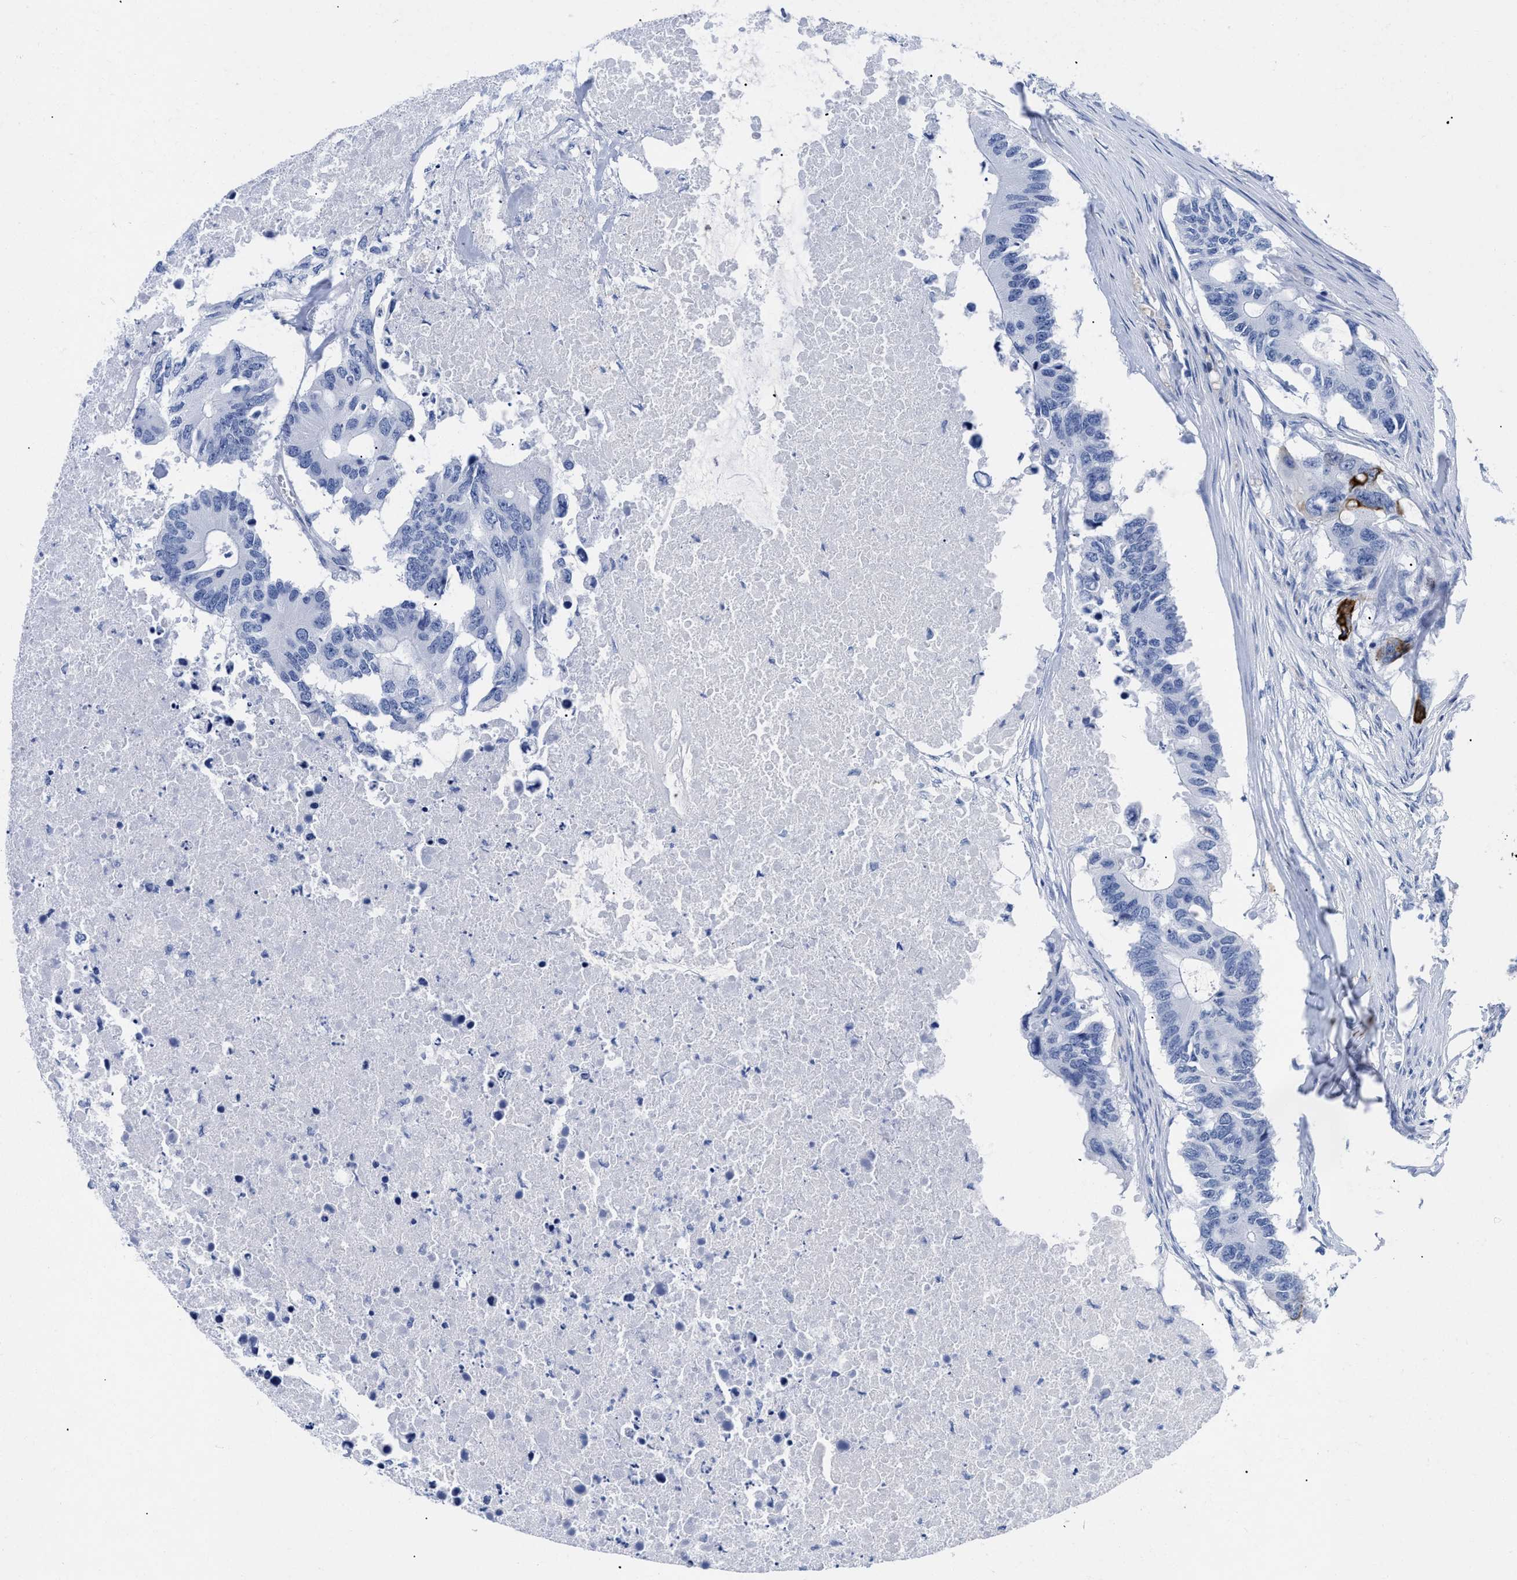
{"staining": {"intensity": "moderate", "quantity": "<25%", "location": "cytoplasmic/membranous"}, "tissue": "colorectal cancer", "cell_type": "Tumor cells", "image_type": "cancer", "snomed": [{"axis": "morphology", "description": "Adenocarcinoma, NOS"}, {"axis": "topography", "description": "Colon"}], "caption": "Colorectal adenocarcinoma was stained to show a protein in brown. There is low levels of moderate cytoplasmic/membranous positivity in approximately <25% of tumor cells. The staining was performed using DAB (3,3'-diaminobenzidine) to visualize the protein expression in brown, while the nuclei were stained in blue with hematoxylin (Magnification: 20x).", "gene": "DUSP26", "patient": {"sex": "male", "age": 71}}